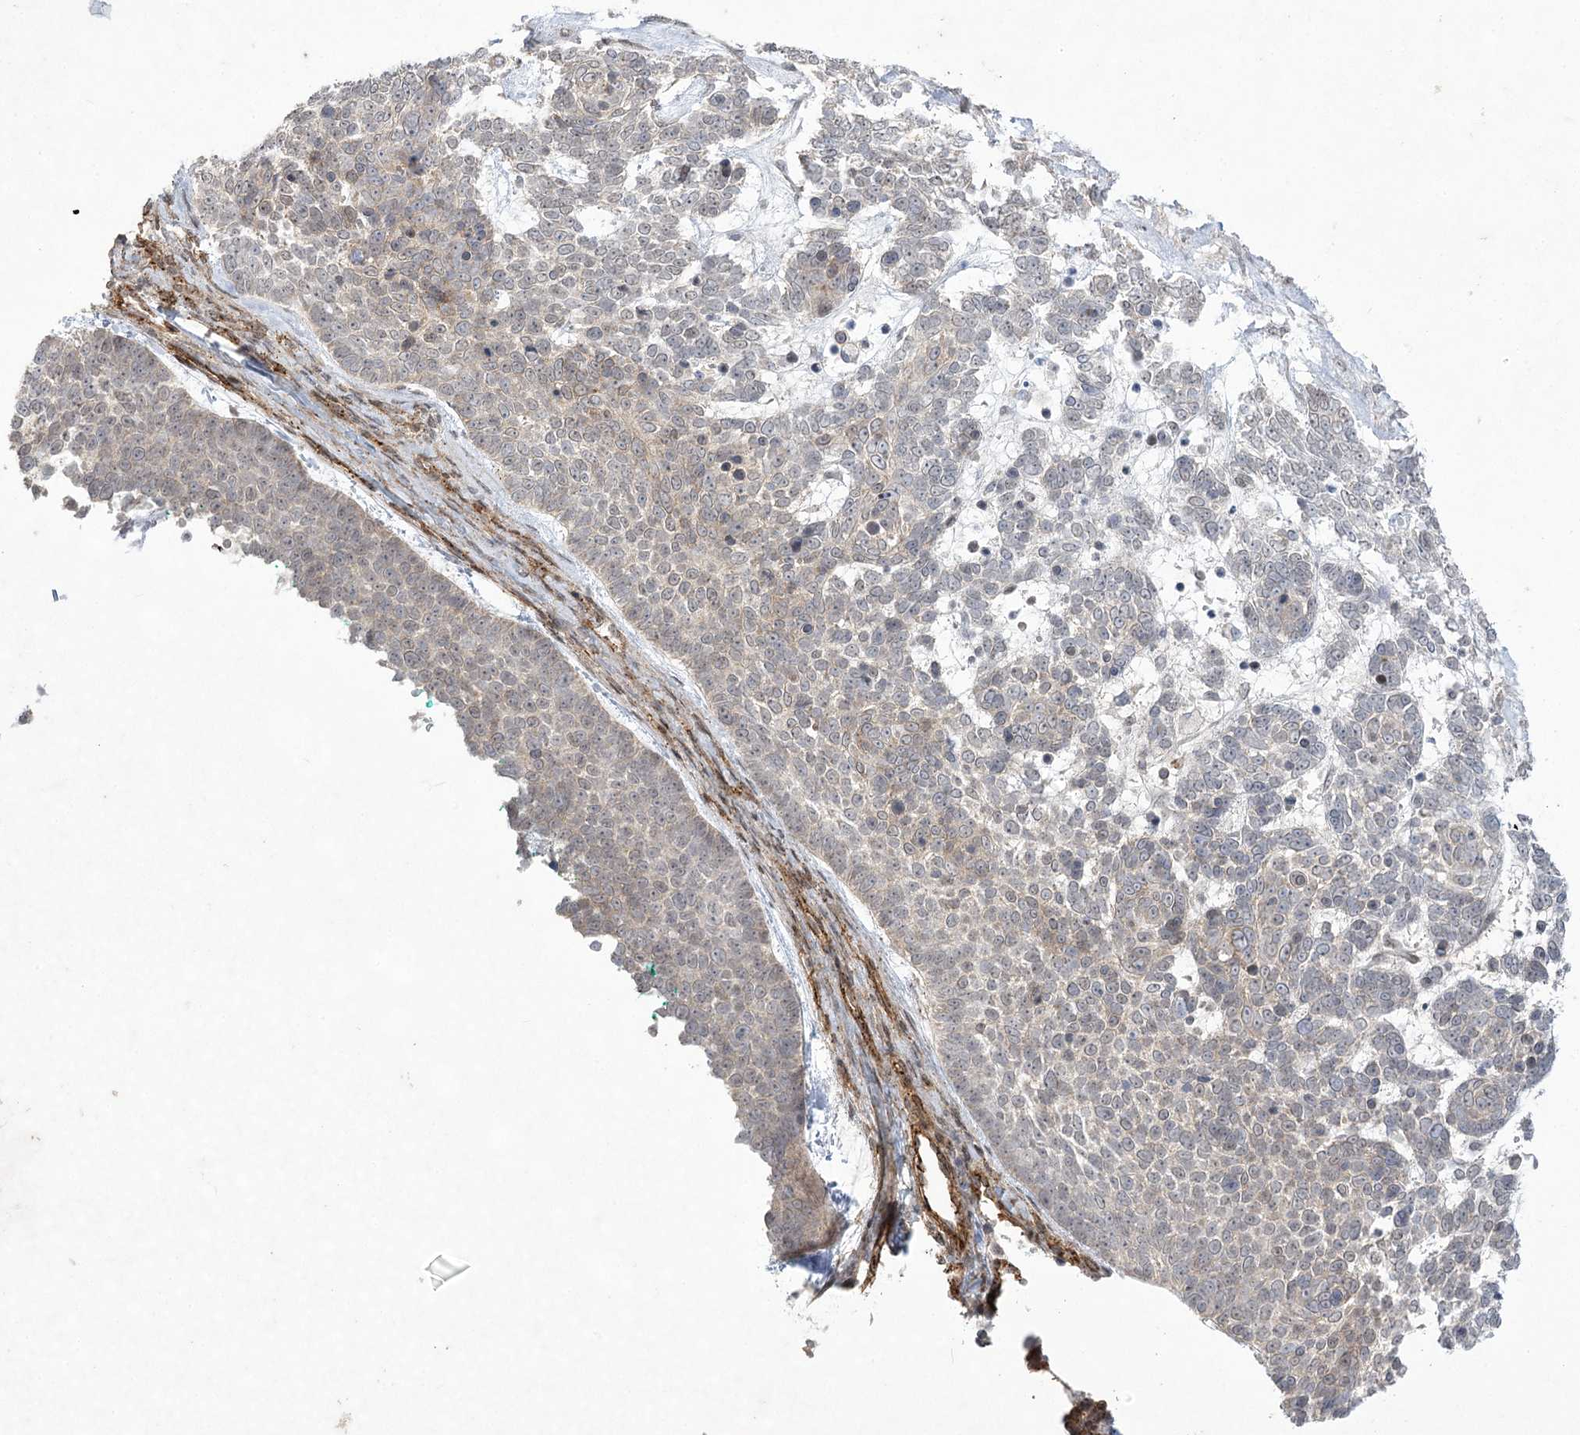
{"staining": {"intensity": "negative", "quantity": "none", "location": "none"}, "tissue": "skin cancer", "cell_type": "Tumor cells", "image_type": "cancer", "snomed": [{"axis": "morphology", "description": "Basal cell carcinoma"}, {"axis": "topography", "description": "Skin"}], "caption": "This histopathology image is of skin cancer (basal cell carcinoma) stained with IHC to label a protein in brown with the nuclei are counter-stained blue. There is no positivity in tumor cells.", "gene": "AMTN", "patient": {"sex": "female", "age": 81}}